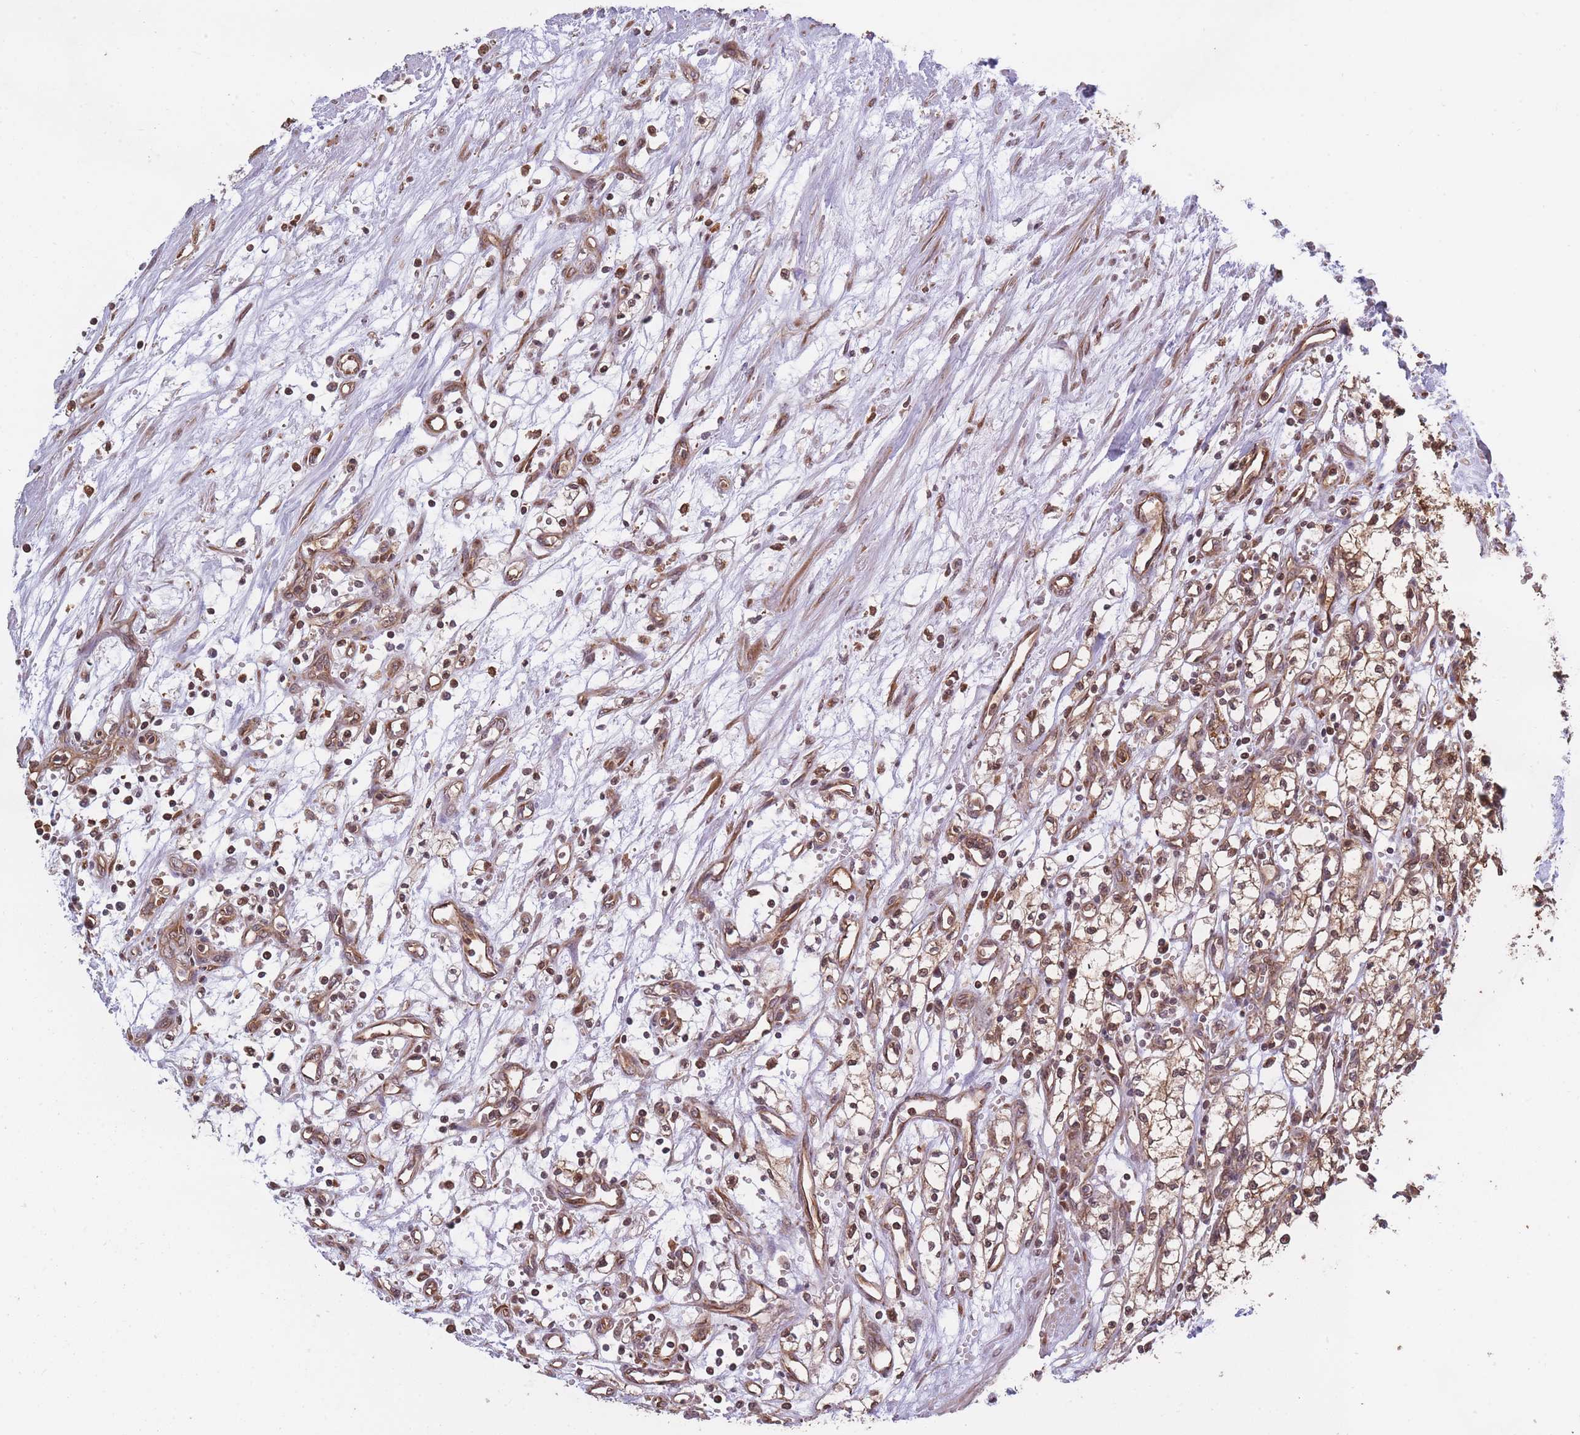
{"staining": {"intensity": "moderate", "quantity": ">75%", "location": "cytoplasmic/membranous"}, "tissue": "renal cancer", "cell_type": "Tumor cells", "image_type": "cancer", "snomed": [{"axis": "morphology", "description": "Adenocarcinoma, NOS"}, {"axis": "topography", "description": "Kidney"}], "caption": "Immunohistochemical staining of human adenocarcinoma (renal) shows medium levels of moderate cytoplasmic/membranous protein staining in approximately >75% of tumor cells.", "gene": "ARL13B", "patient": {"sex": "male", "age": 59}}